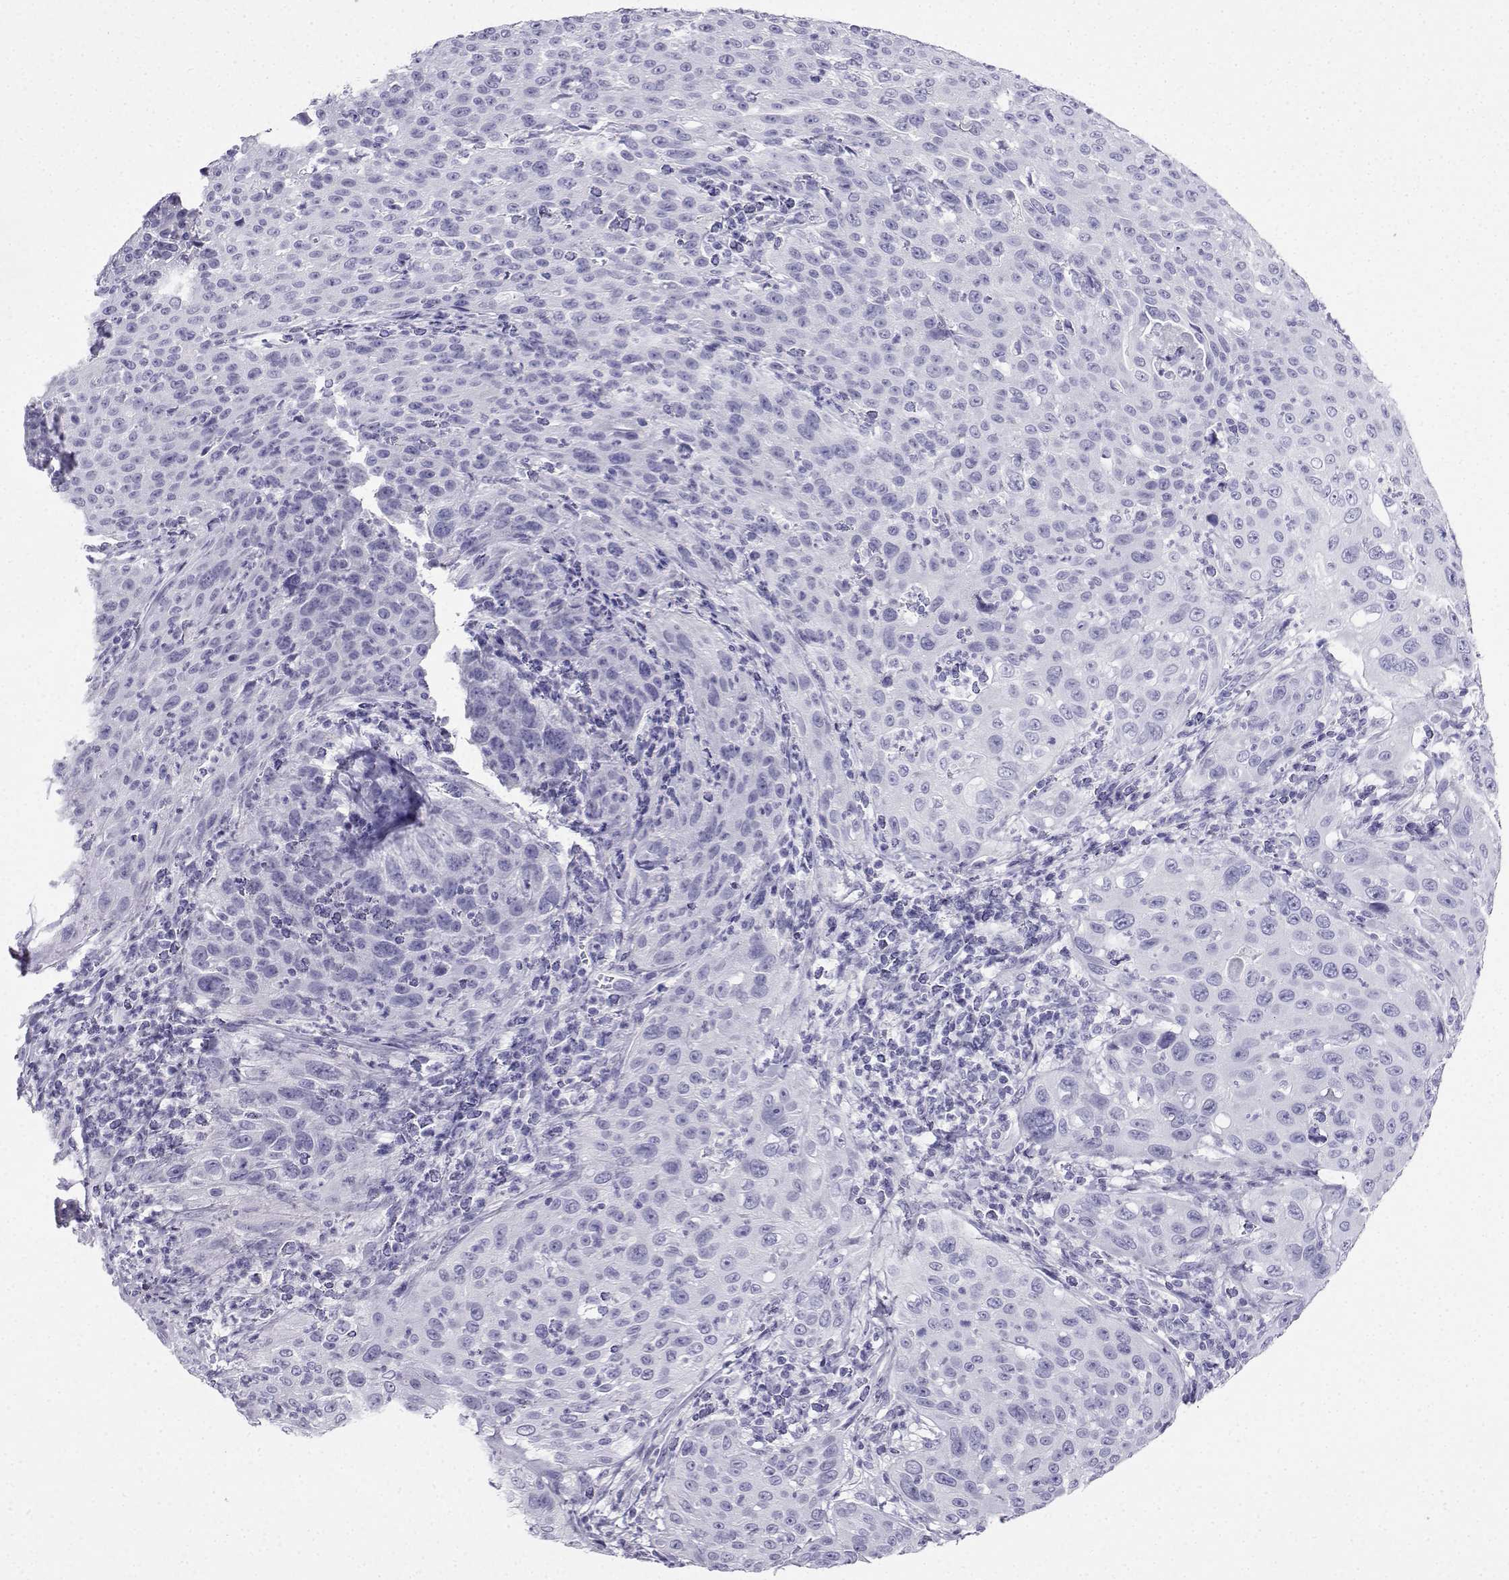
{"staining": {"intensity": "negative", "quantity": "none", "location": "none"}, "tissue": "cervical cancer", "cell_type": "Tumor cells", "image_type": "cancer", "snomed": [{"axis": "morphology", "description": "Squamous cell carcinoma, NOS"}, {"axis": "topography", "description": "Cervix"}], "caption": "Cervical cancer stained for a protein using immunohistochemistry reveals no staining tumor cells.", "gene": "CD109", "patient": {"sex": "female", "age": 26}}